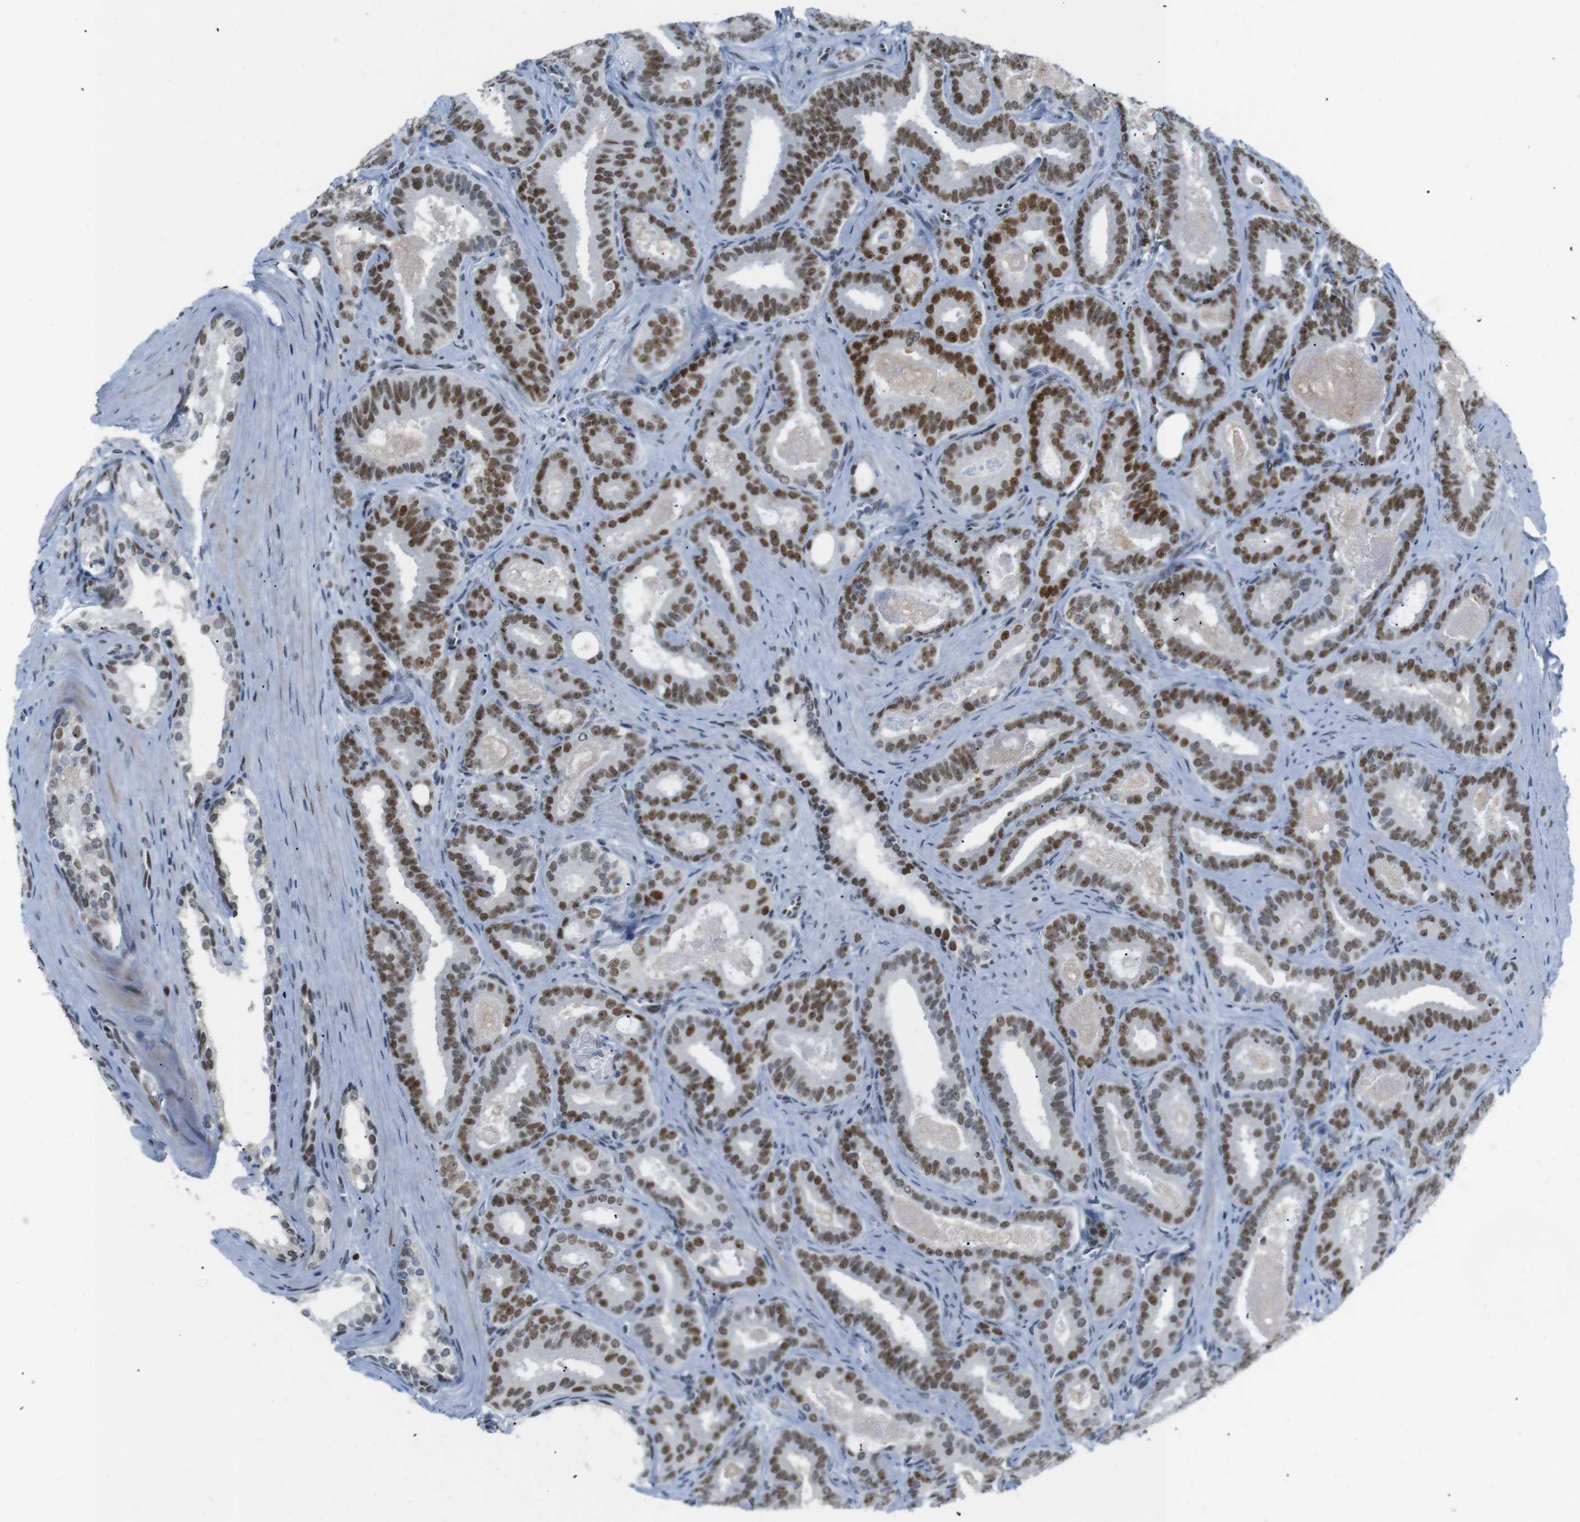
{"staining": {"intensity": "moderate", "quantity": ">75%", "location": "nuclear"}, "tissue": "prostate cancer", "cell_type": "Tumor cells", "image_type": "cancer", "snomed": [{"axis": "morphology", "description": "Adenocarcinoma, High grade"}, {"axis": "topography", "description": "Prostate"}], "caption": "IHC image of human prostate high-grade adenocarcinoma stained for a protein (brown), which demonstrates medium levels of moderate nuclear positivity in approximately >75% of tumor cells.", "gene": "RIOX2", "patient": {"sex": "male", "age": 60}}